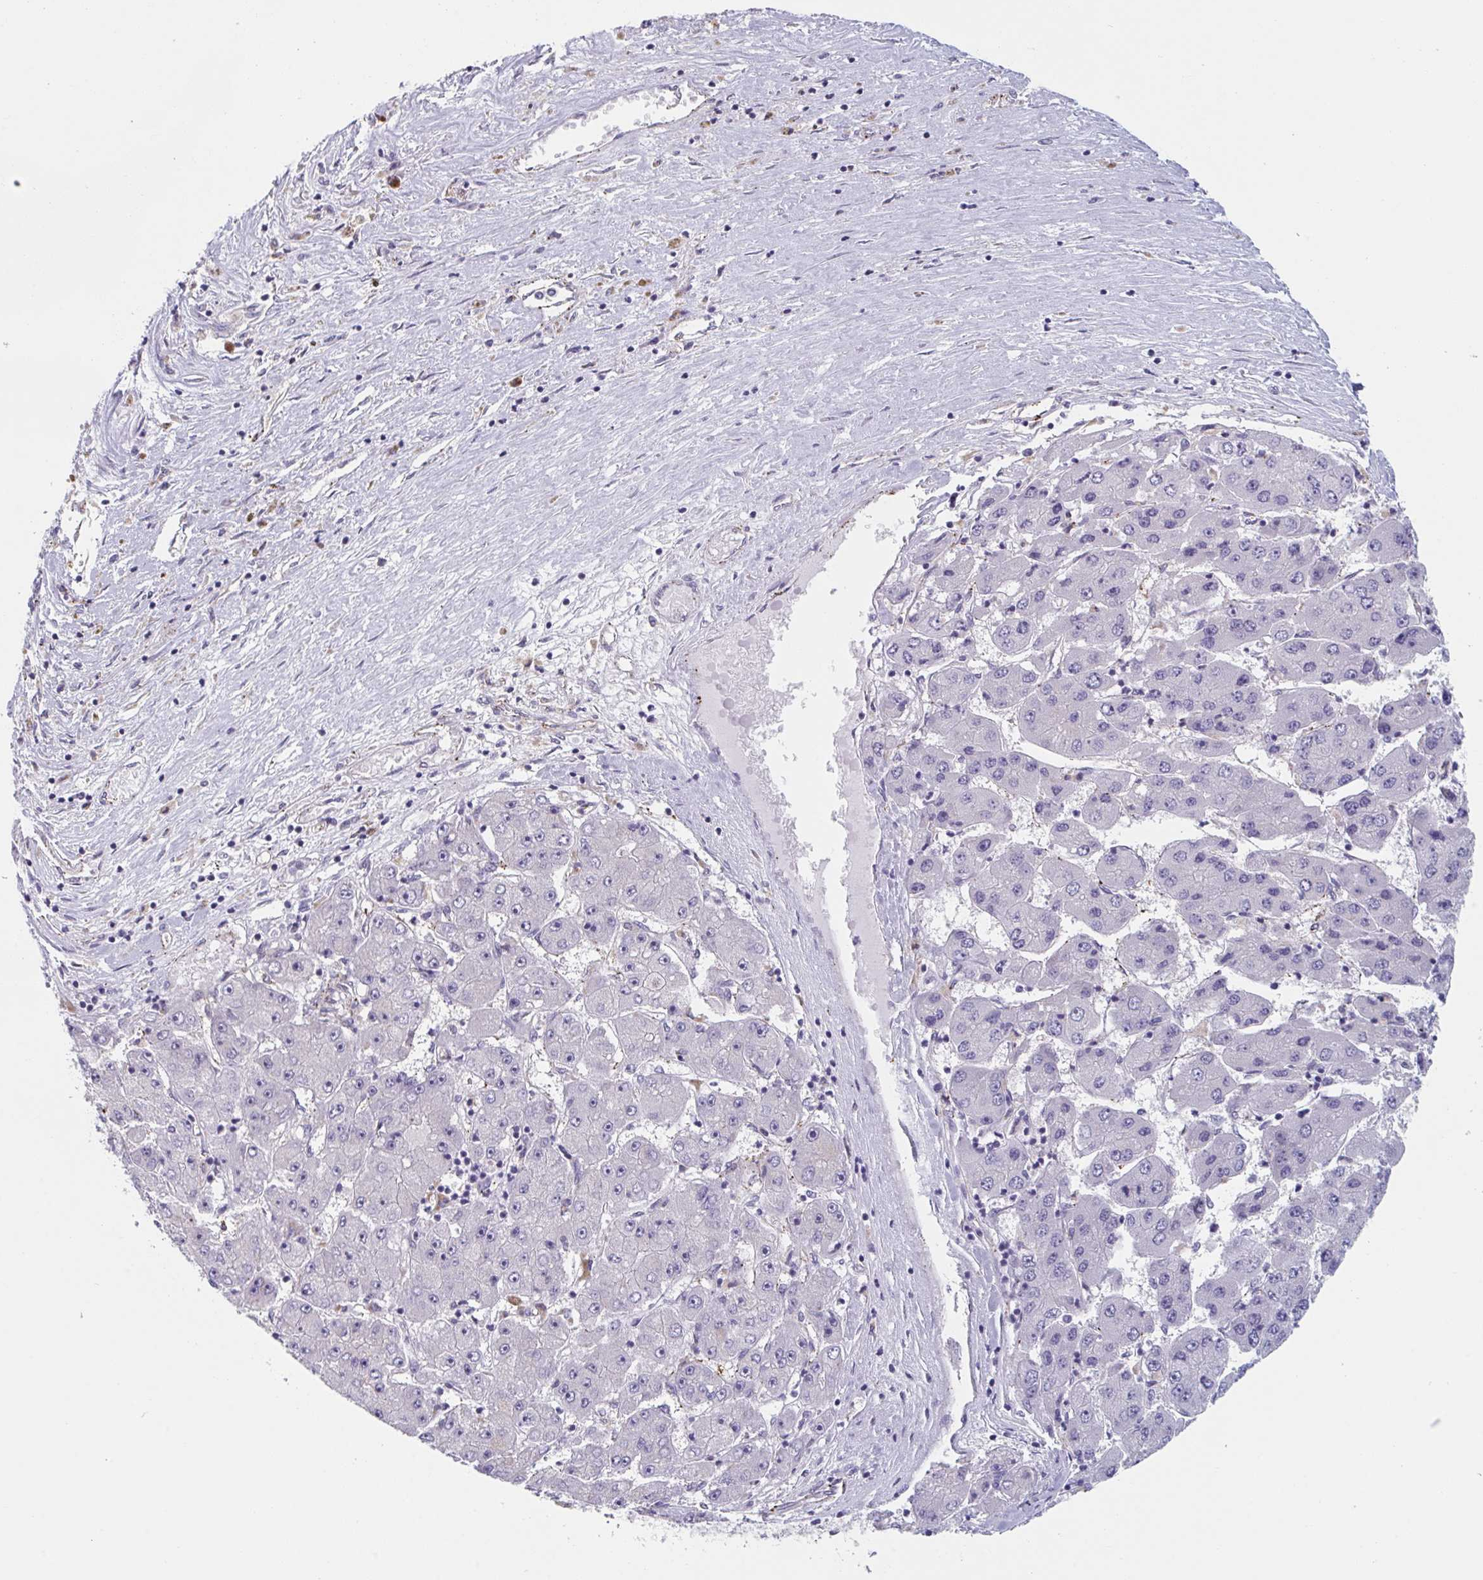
{"staining": {"intensity": "negative", "quantity": "none", "location": "none"}, "tissue": "liver cancer", "cell_type": "Tumor cells", "image_type": "cancer", "snomed": [{"axis": "morphology", "description": "Carcinoma, Hepatocellular, NOS"}, {"axis": "topography", "description": "Liver"}], "caption": "The immunohistochemistry (IHC) photomicrograph has no significant expression in tumor cells of hepatocellular carcinoma (liver) tissue.", "gene": "TNFSF10", "patient": {"sex": "female", "age": 61}}